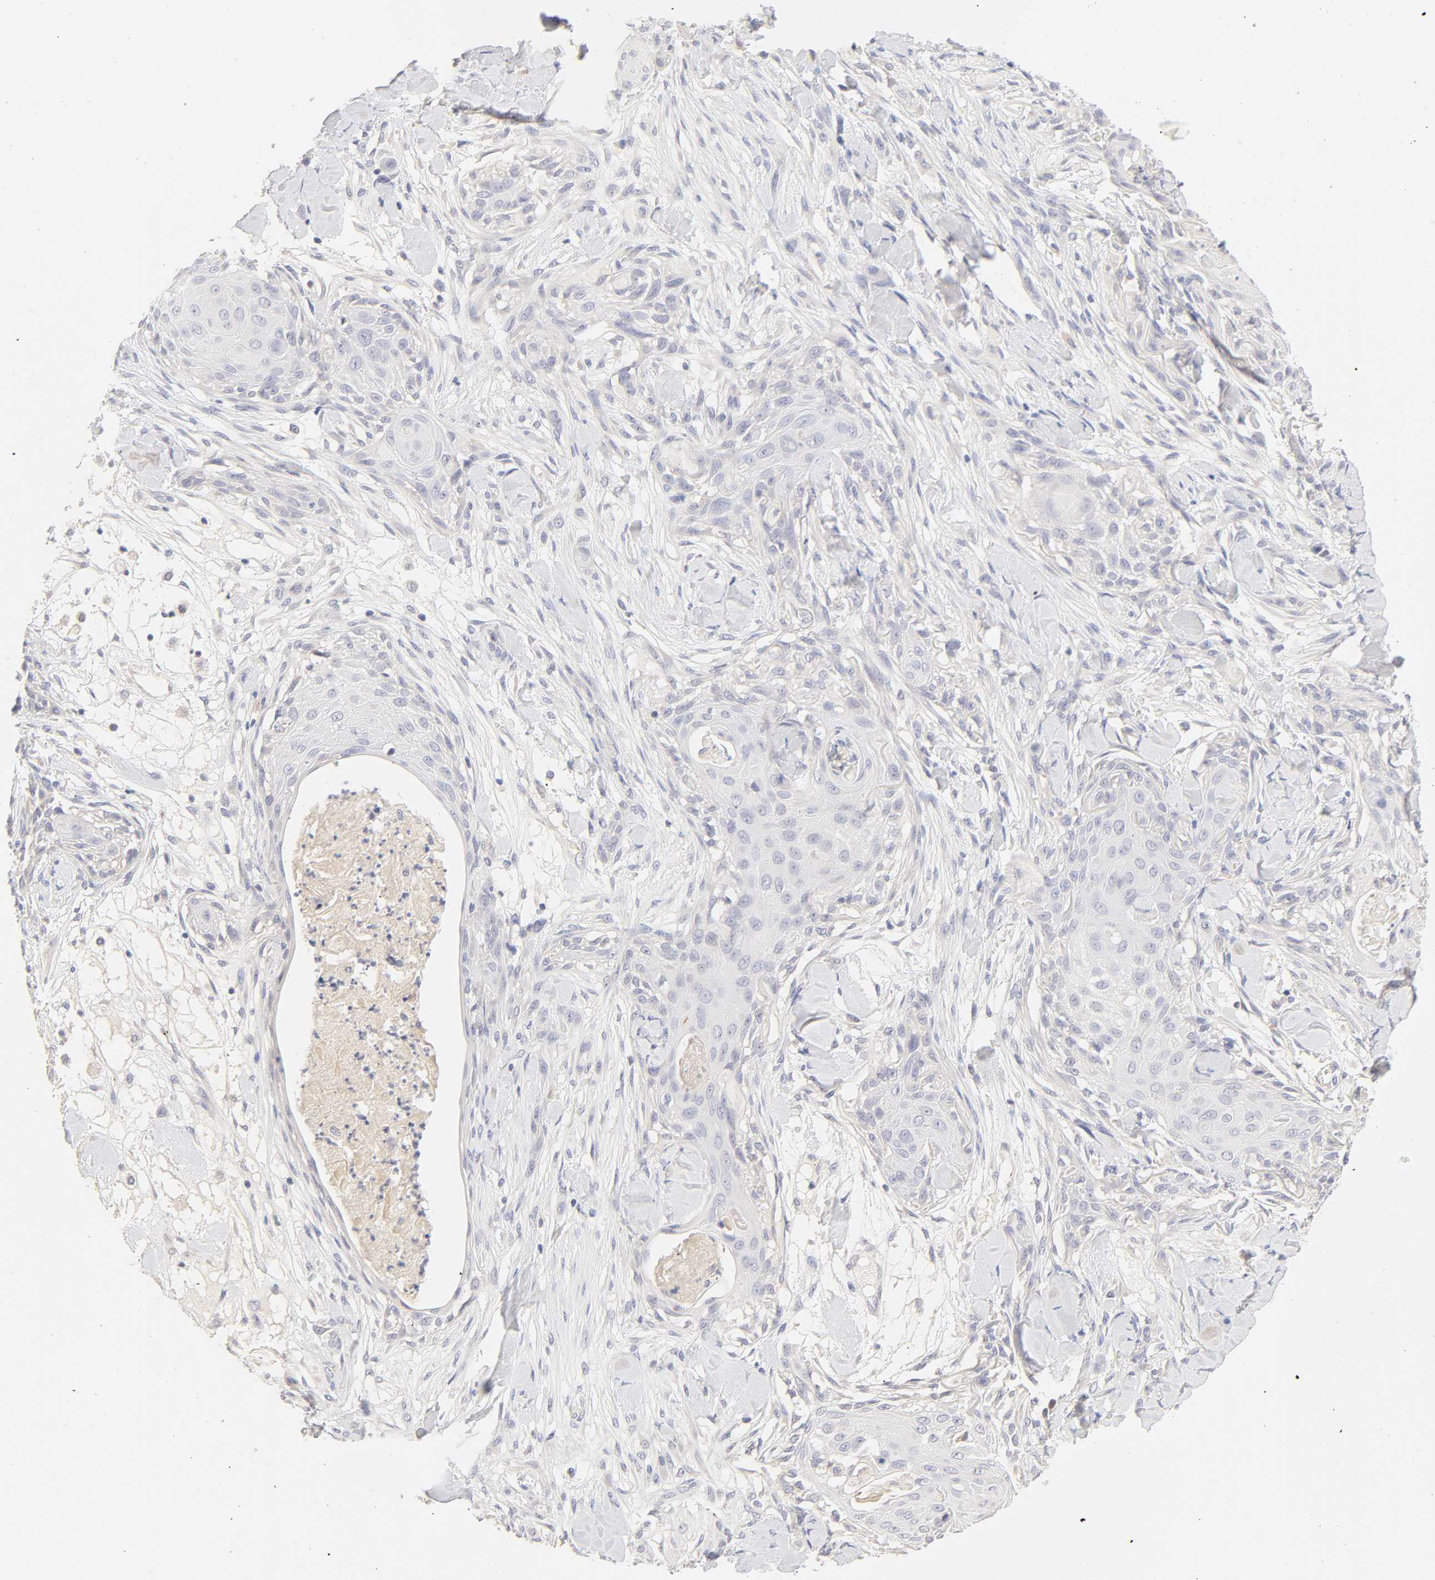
{"staining": {"intensity": "negative", "quantity": "none", "location": "none"}, "tissue": "skin cancer", "cell_type": "Tumor cells", "image_type": "cancer", "snomed": [{"axis": "morphology", "description": "Squamous cell carcinoma, NOS"}, {"axis": "topography", "description": "Skin"}], "caption": "An immunohistochemistry (IHC) histopathology image of skin cancer (squamous cell carcinoma) is shown. There is no staining in tumor cells of skin cancer (squamous cell carcinoma).", "gene": "CYP4B1", "patient": {"sex": "female", "age": 59}}